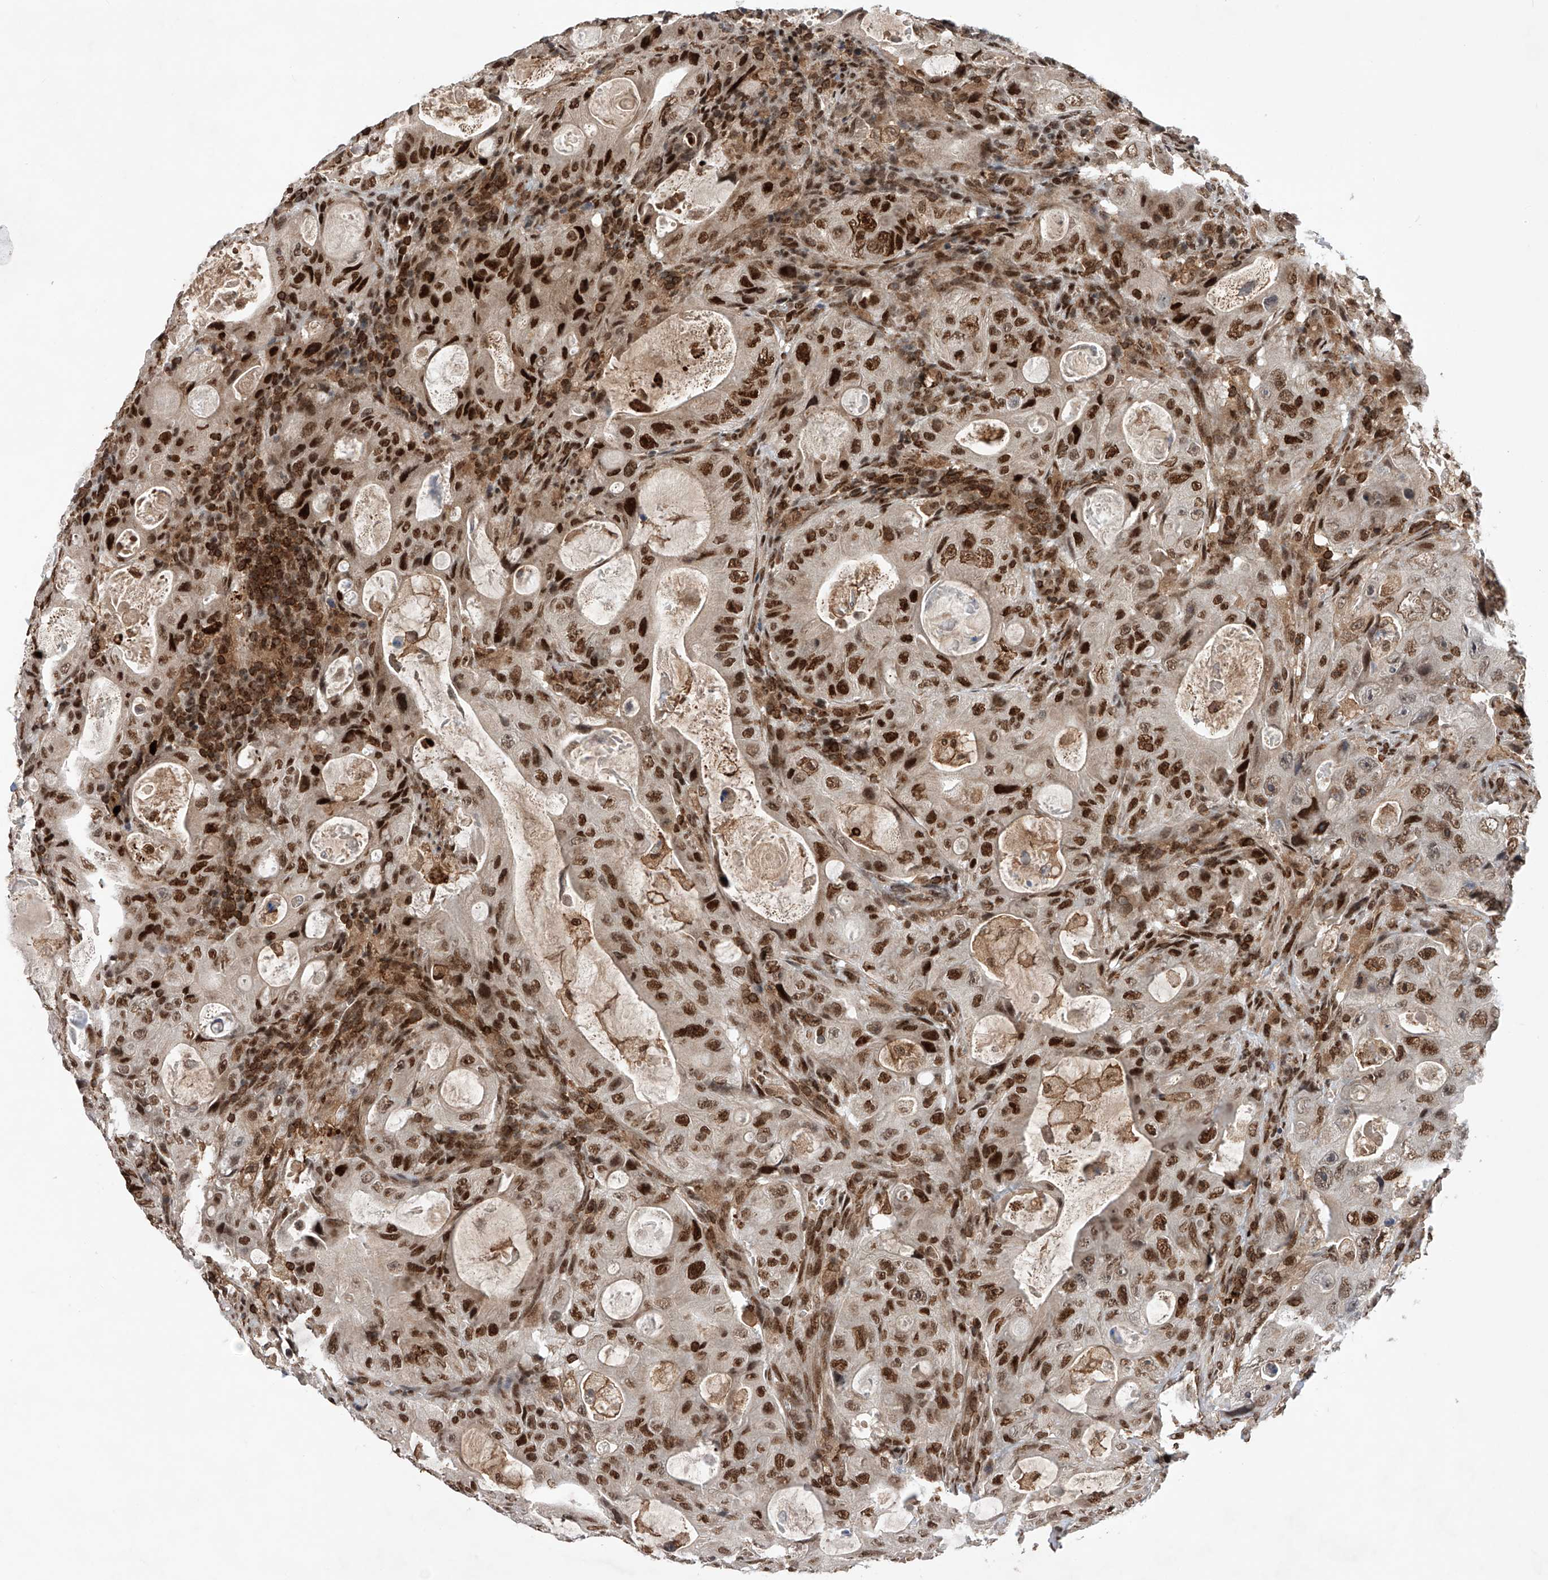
{"staining": {"intensity": "strong", "quantity": ">75%", "location": "nuclear"}, "tissue": "colorectal cancer", "cell_type": "Tumor cells", "image_type": "cancer", "snomed": [{"axis": "morphology", "description": "Adenocarcinoma, NOS"}, {"axis": "topography", "description": "Colon"}], "caption": "Colorectal adenocarcinoma stained with a brown dye shows strong nuclear positive positivity in about >75% of tumor cells.", "gene": "ZNF280D", "patient": {"sex": "female", "age": 46}}